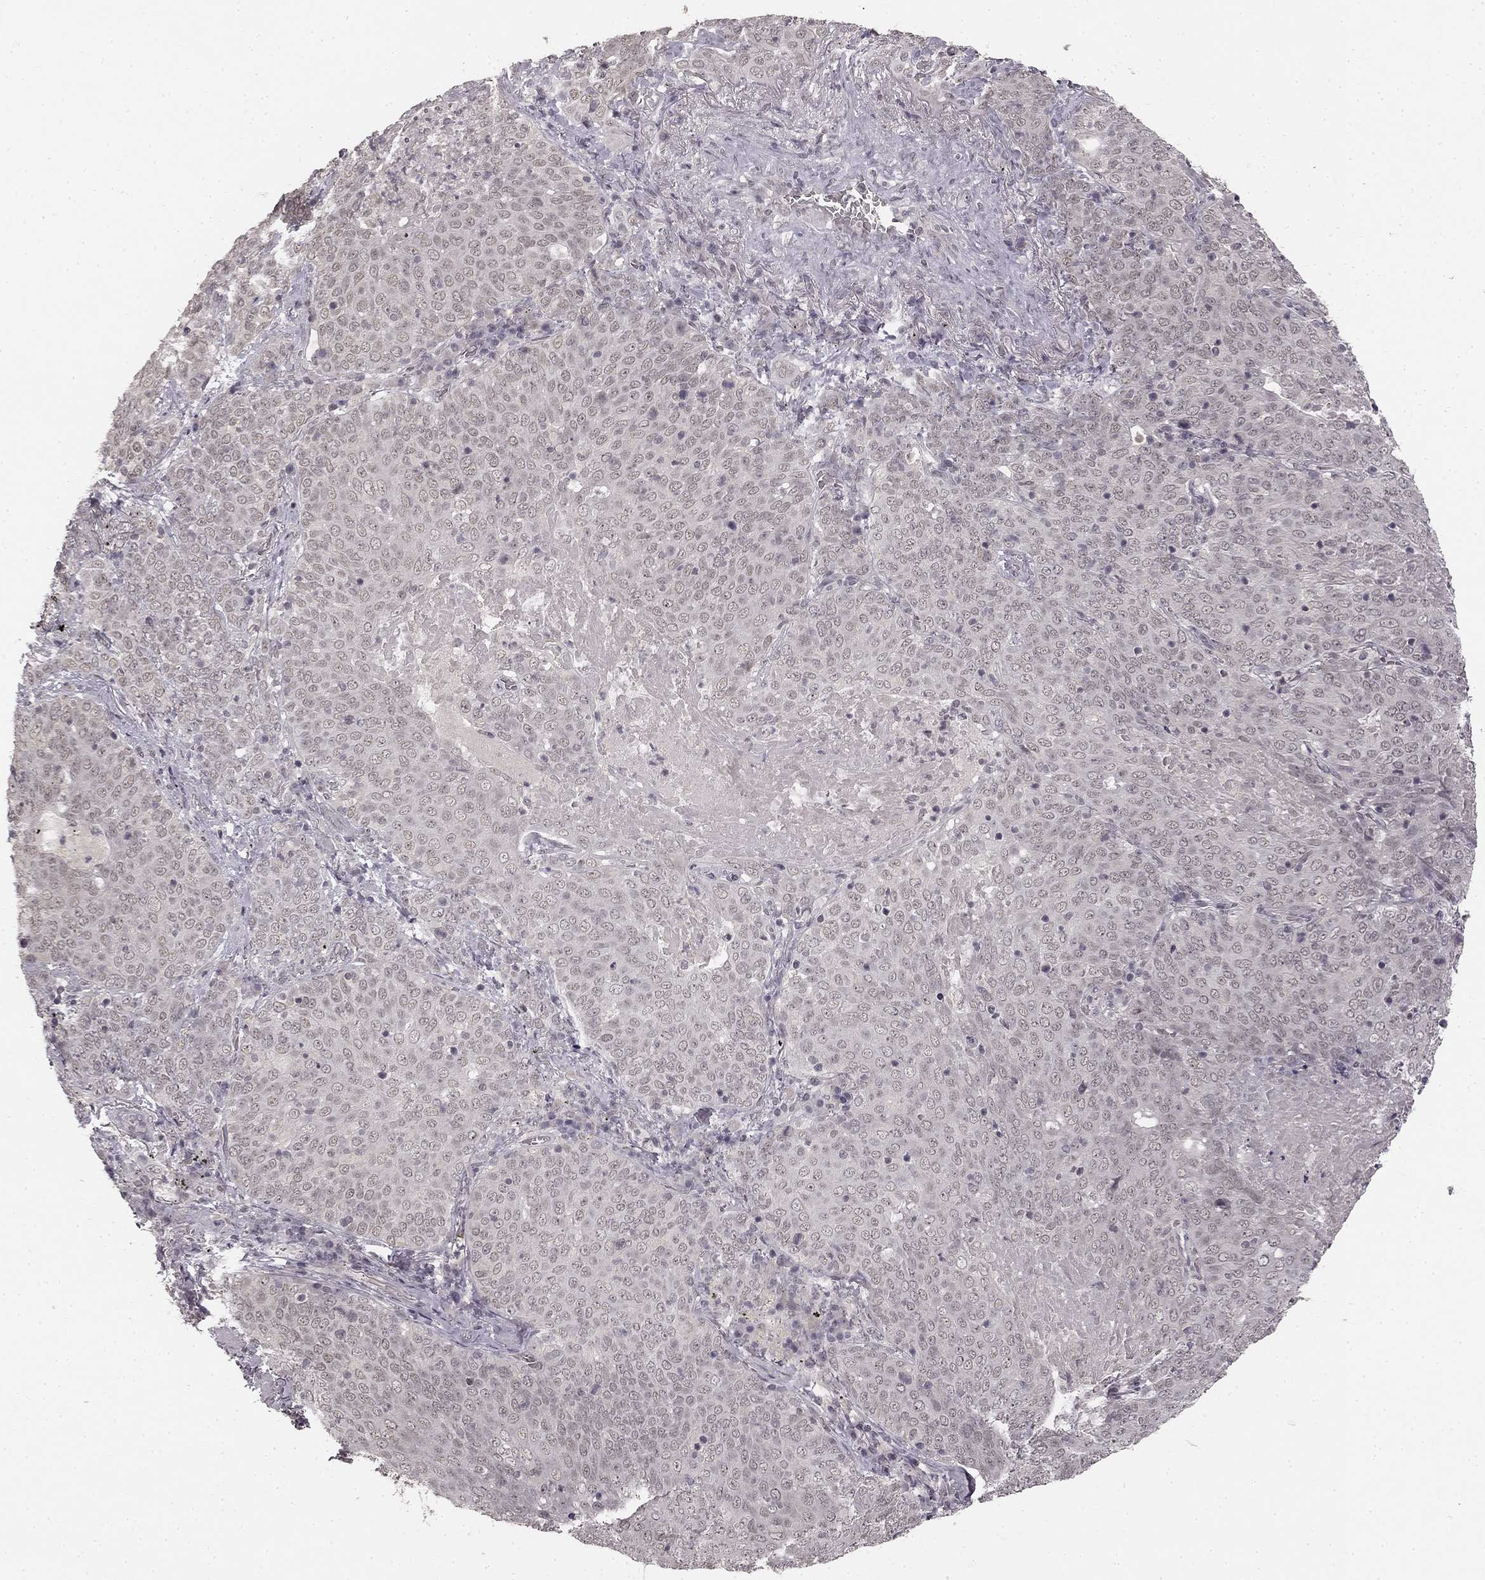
{"staining": {"intensity": "negative", "quantity": "none", "location": "none"}, "tissue": "lung cancer", "cell_type": "Tumor cells", "image_type": "cancer", "snomed": [{"axis": "morphology", "description": "Squamous cell carcinoma, NOS"}, {"axis": "topography", "description": "Lung"}], "caption": "Immunohistochemistry of lung squamous cell carcinoma reveals no staining in tumor cells.", "gene": "HCN4", "patient": {"sex": "male", "age": 82}}